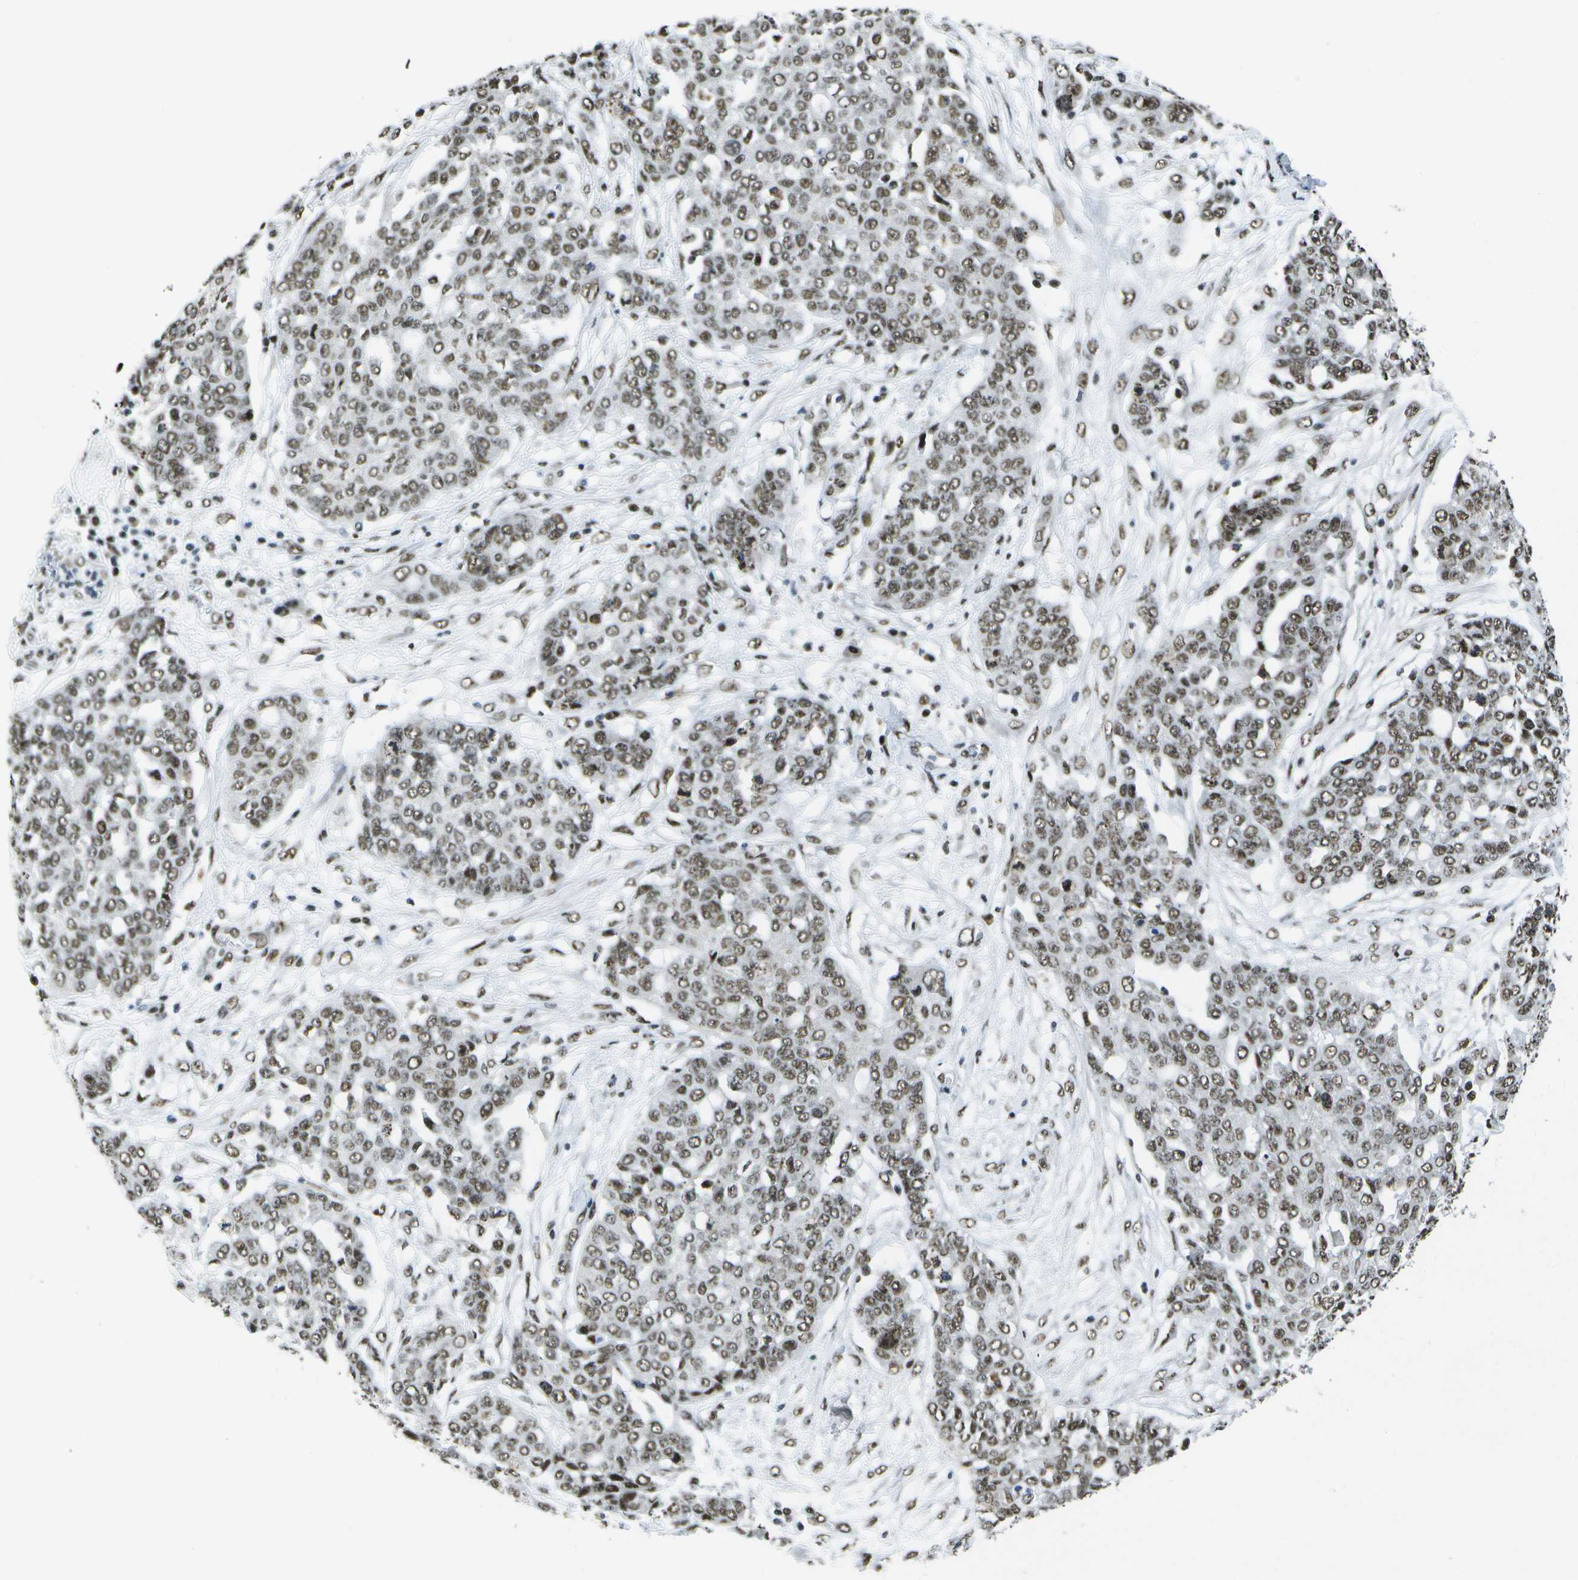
{"staining": {"intensity": "moderate", "quantity": ">75%", "location": "nuclear"}, "tissue": "ovarian cancer", "cell_type": "Tumor cells", "image_type": "cancer", "snomed": [{"axis": "morphology", "description": "Cystadenocarcinoma, serous, NOS"}, {"axis": "topography", "description": "Soft tissue"}, {"axis": "topography", "description": "Ovary"}], "caption": "Moderate nuclear positivity is seen in about >75% of tumor cells in serous cystadenocarcinoma (ovarian).", "gene": "NSRP1", "patient": {"sex": "female", "age": 57}}